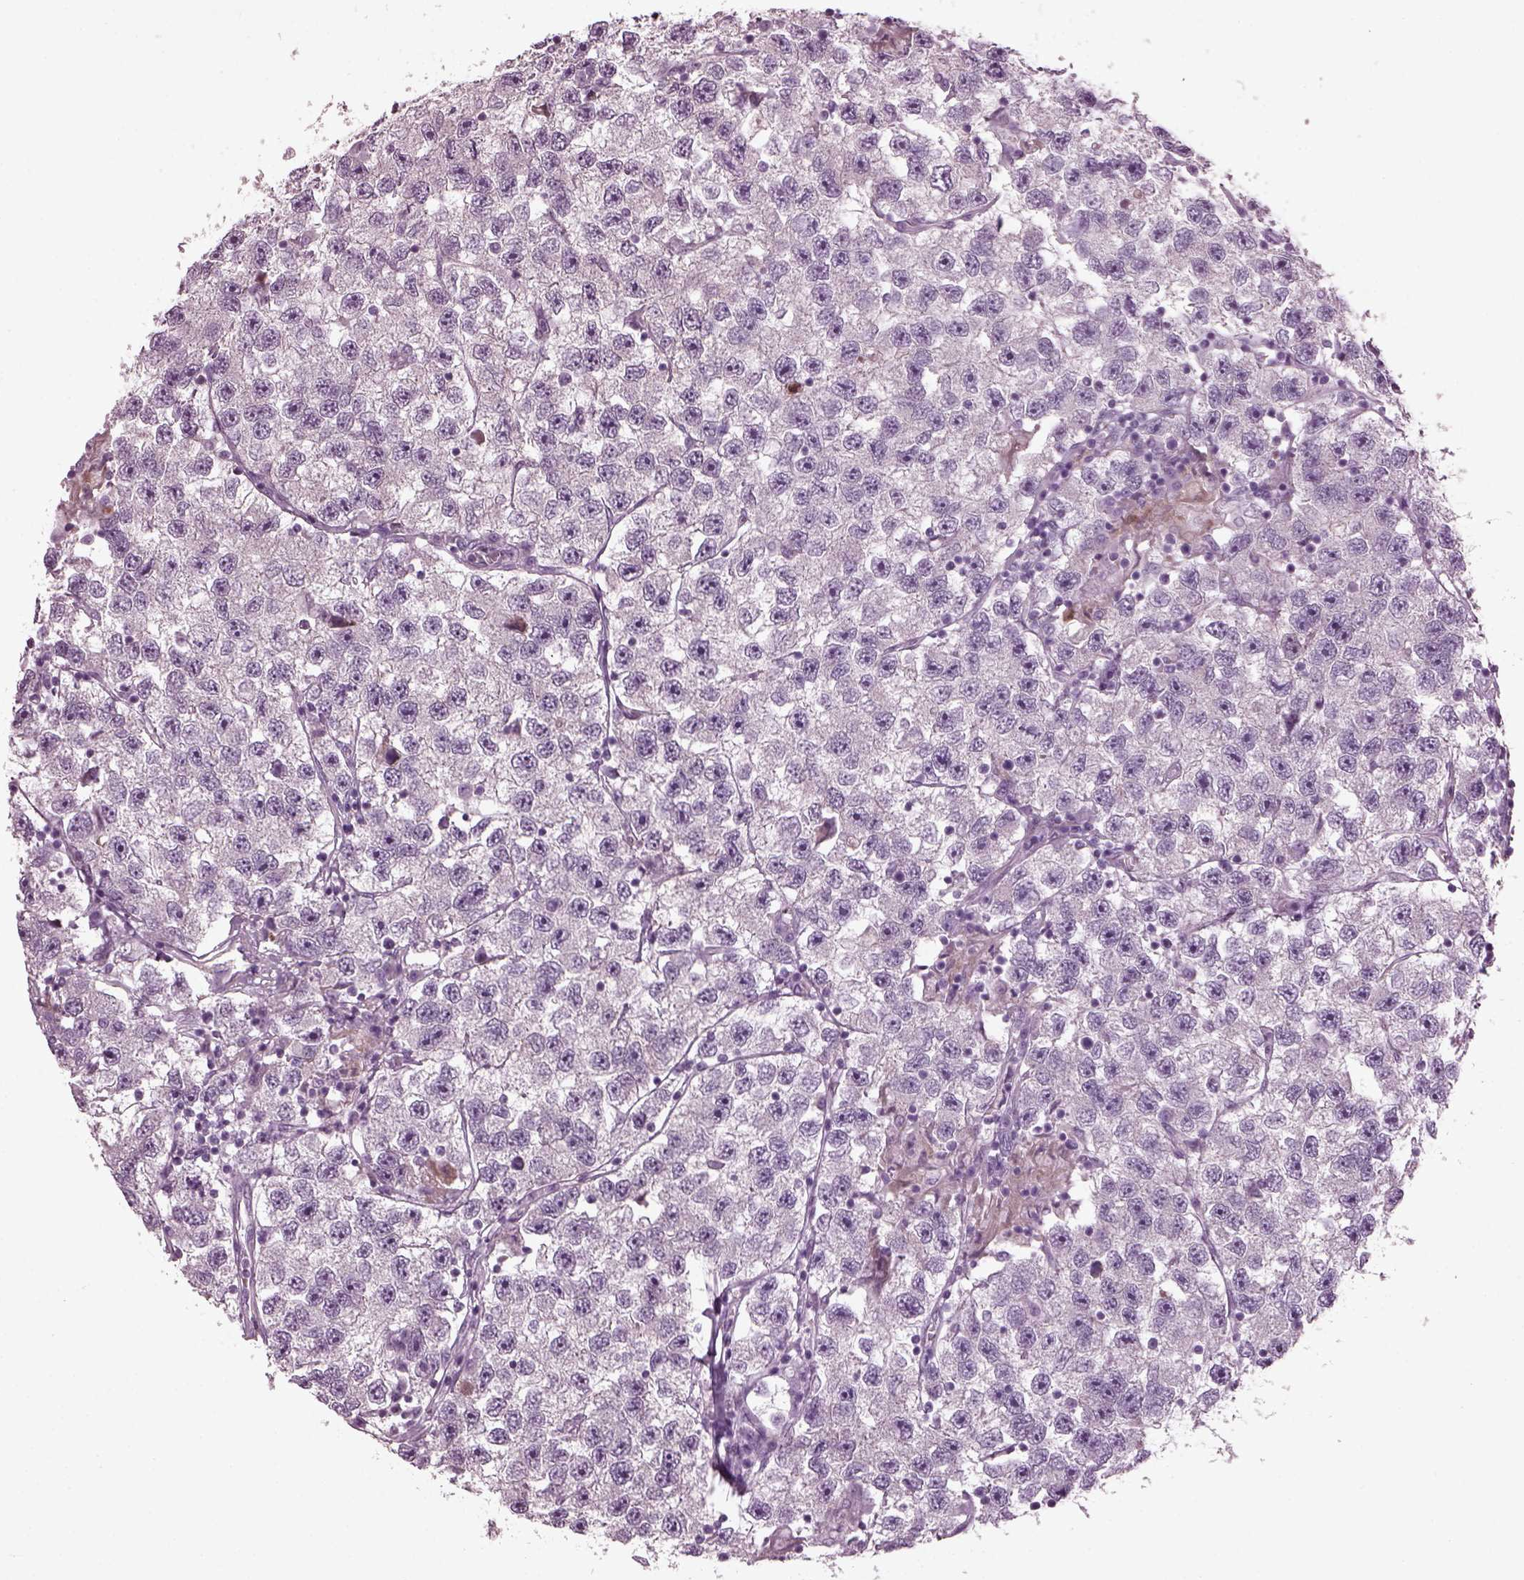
{"staining": {"intensity": "negative", "quantity": "none", "location": "none"}, "tissue": "testis cancer", "cell_type": "Tumor cells", "image_type": "cancer", "snomed": [{"axis": "morphology", "description": "Seminoma, NOS"}, {"axis": "topography", "description": "Testis"}], "caption": "This histopathology image is of testis cancer stained with IHC to label a protein in brown with the nuclei are counter-stained blue. There is no expression in tumor cells.", "gene": "DPYSL5", "patient": {"sex": "male", "age": 26}}